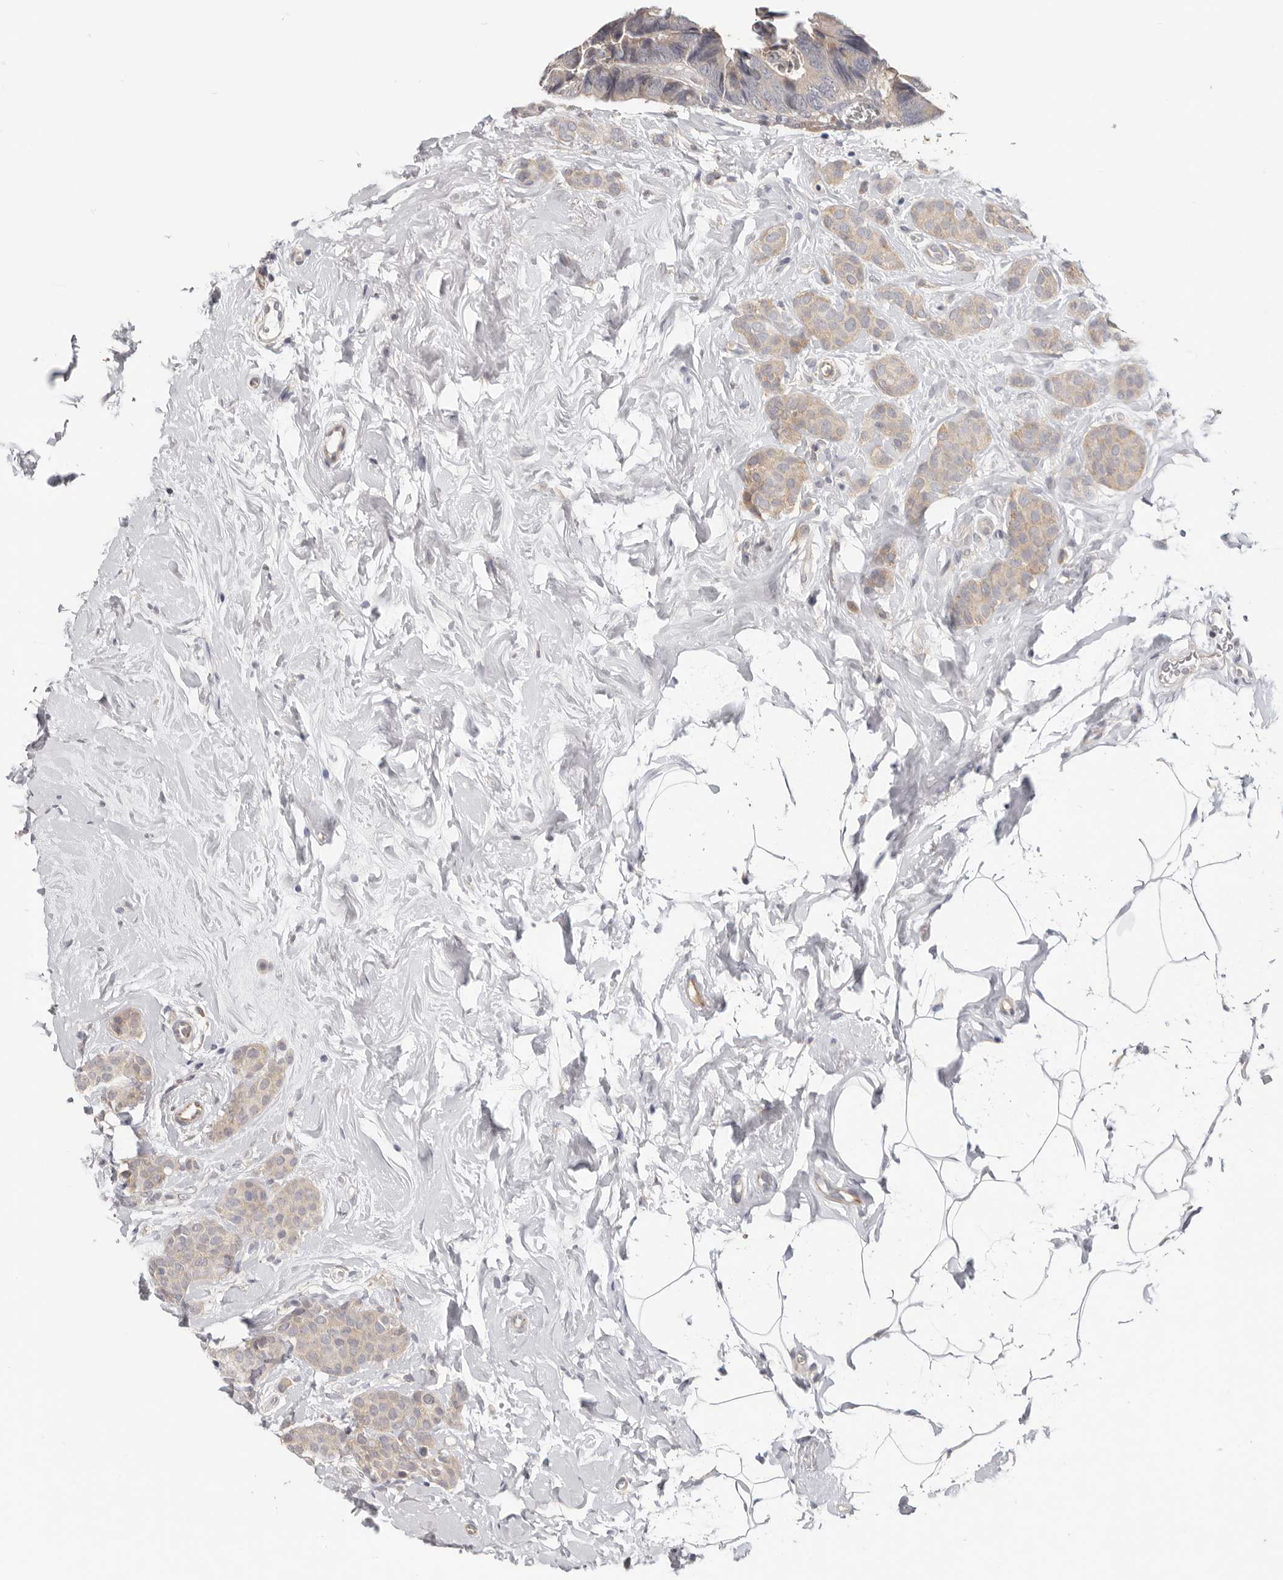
{"staining": {"intensity": "weak", "quantity": "25%-75%", "location": "cytoplasmic/membranous"}, "tissue": "breast cancer", "cell_type": "Tumor cells", "image_type": "cancer", "snomed": [{"axis": "morphology", "description": "Lobular carcinoma, in situ"}, {"axis": "morphology", "description": "Lobular carcinoma"}, {"axis": "topography", "description": "Breast"}], "caption": "Protein expression analysis of human breast cancer (lobular carcinoma in situ) reveals weak cytoplasmic/membranous expression in approximately 25%-75% of tumor cells.", "gene": "WDR77", "patient": {"sex": "female", "age": 41}}